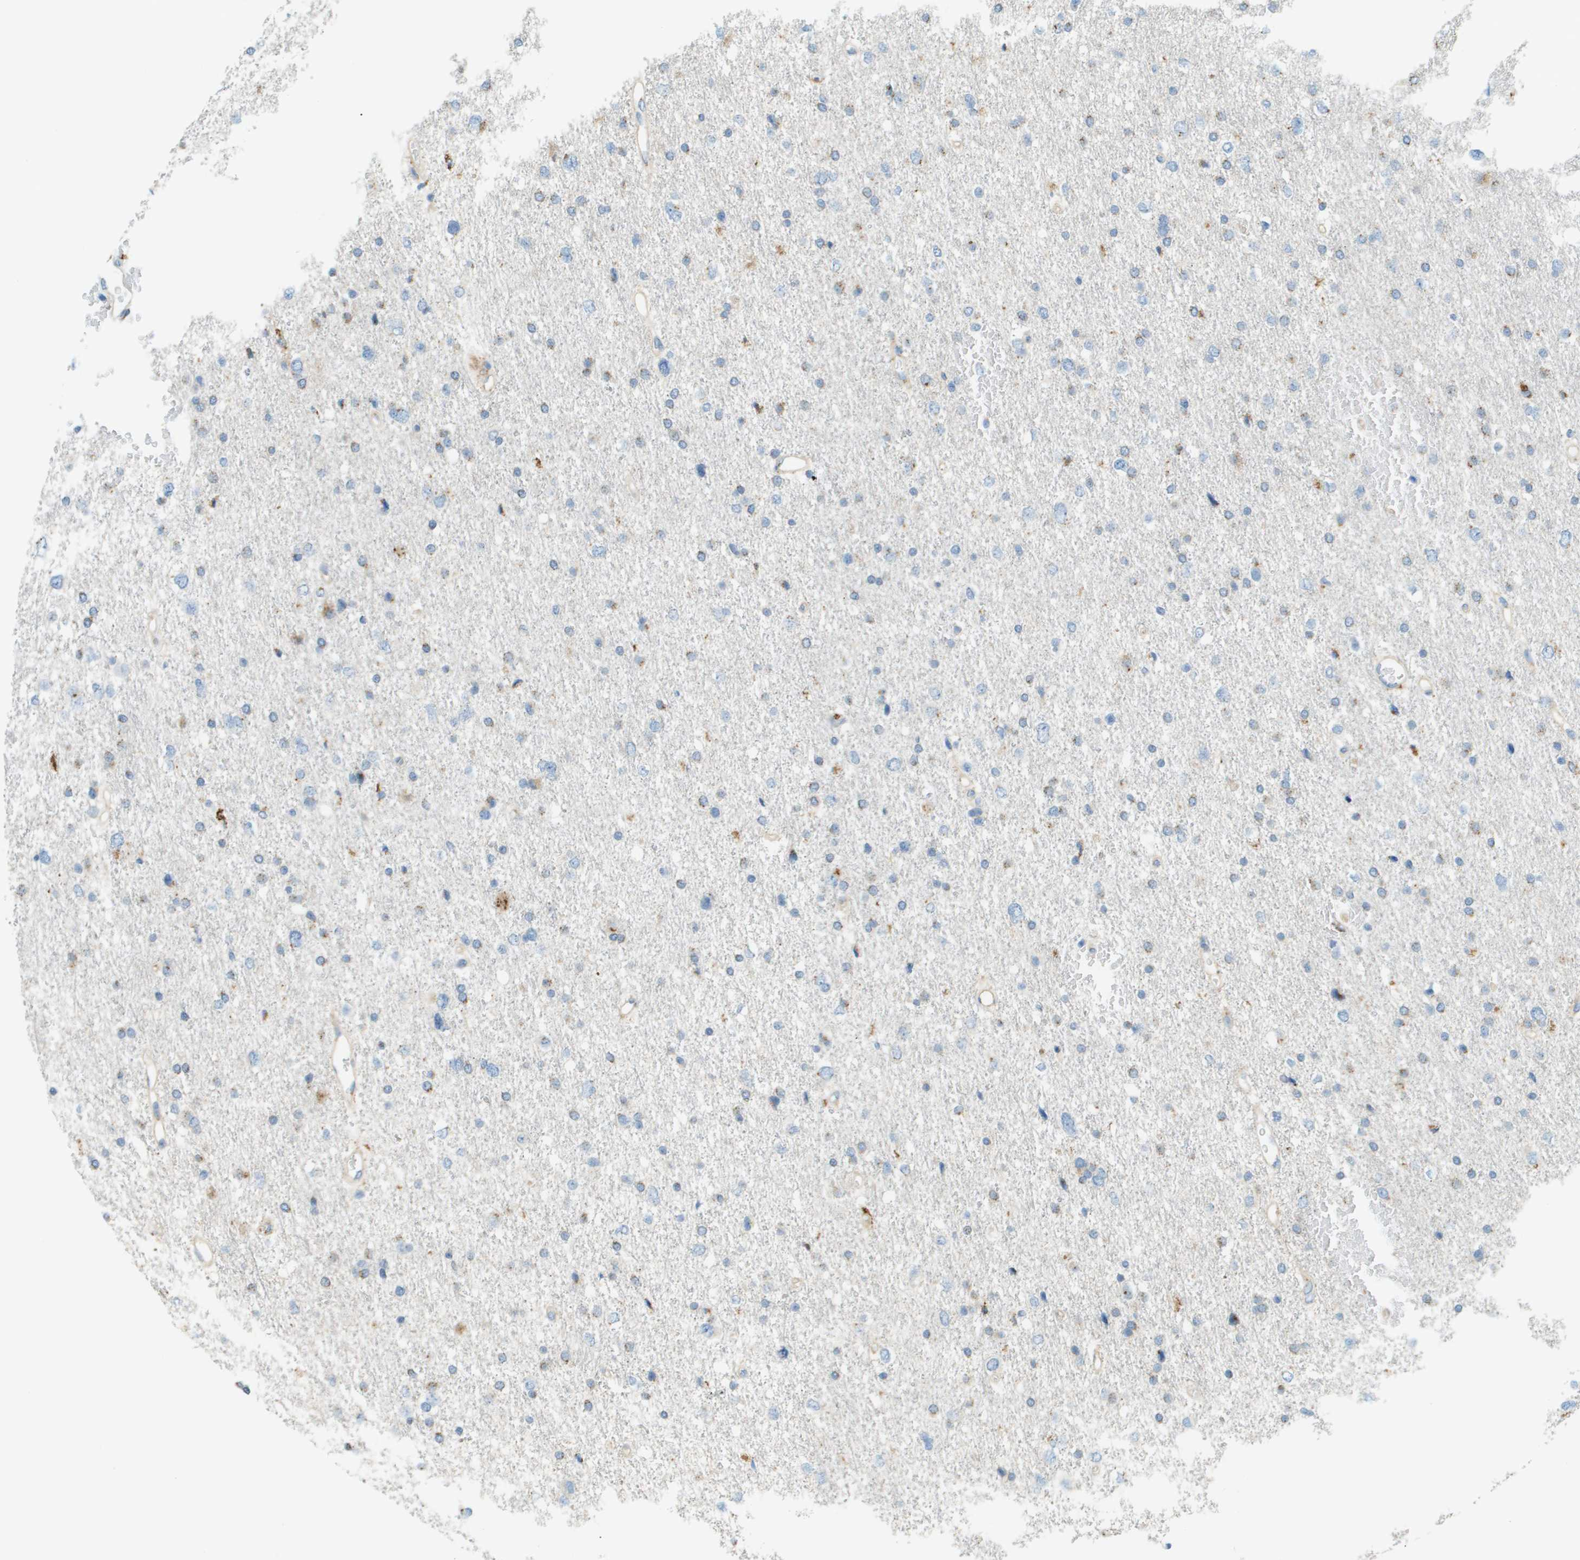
{"staining": {"intensity": "weak", "quantity": "25%-75%", "location": "cytoplasmic/membranous"}, "tissue": "glioma", "cell_type": "Tumor cells", "image_type": "cancer", "snomed": [{"axis": "morphology", "description": "Glioma, malignant, Low grade"}, {"axis": "topography", "description": "Brain"}], "caption": "Malignant low-grade glioma stained with a brown dye reveals weak cytoplasmic/membranous positive expression in about 25%-75% of tumor cells.", "gene": "ACBD3", "patient": {"sex": "female", "age": 37}}